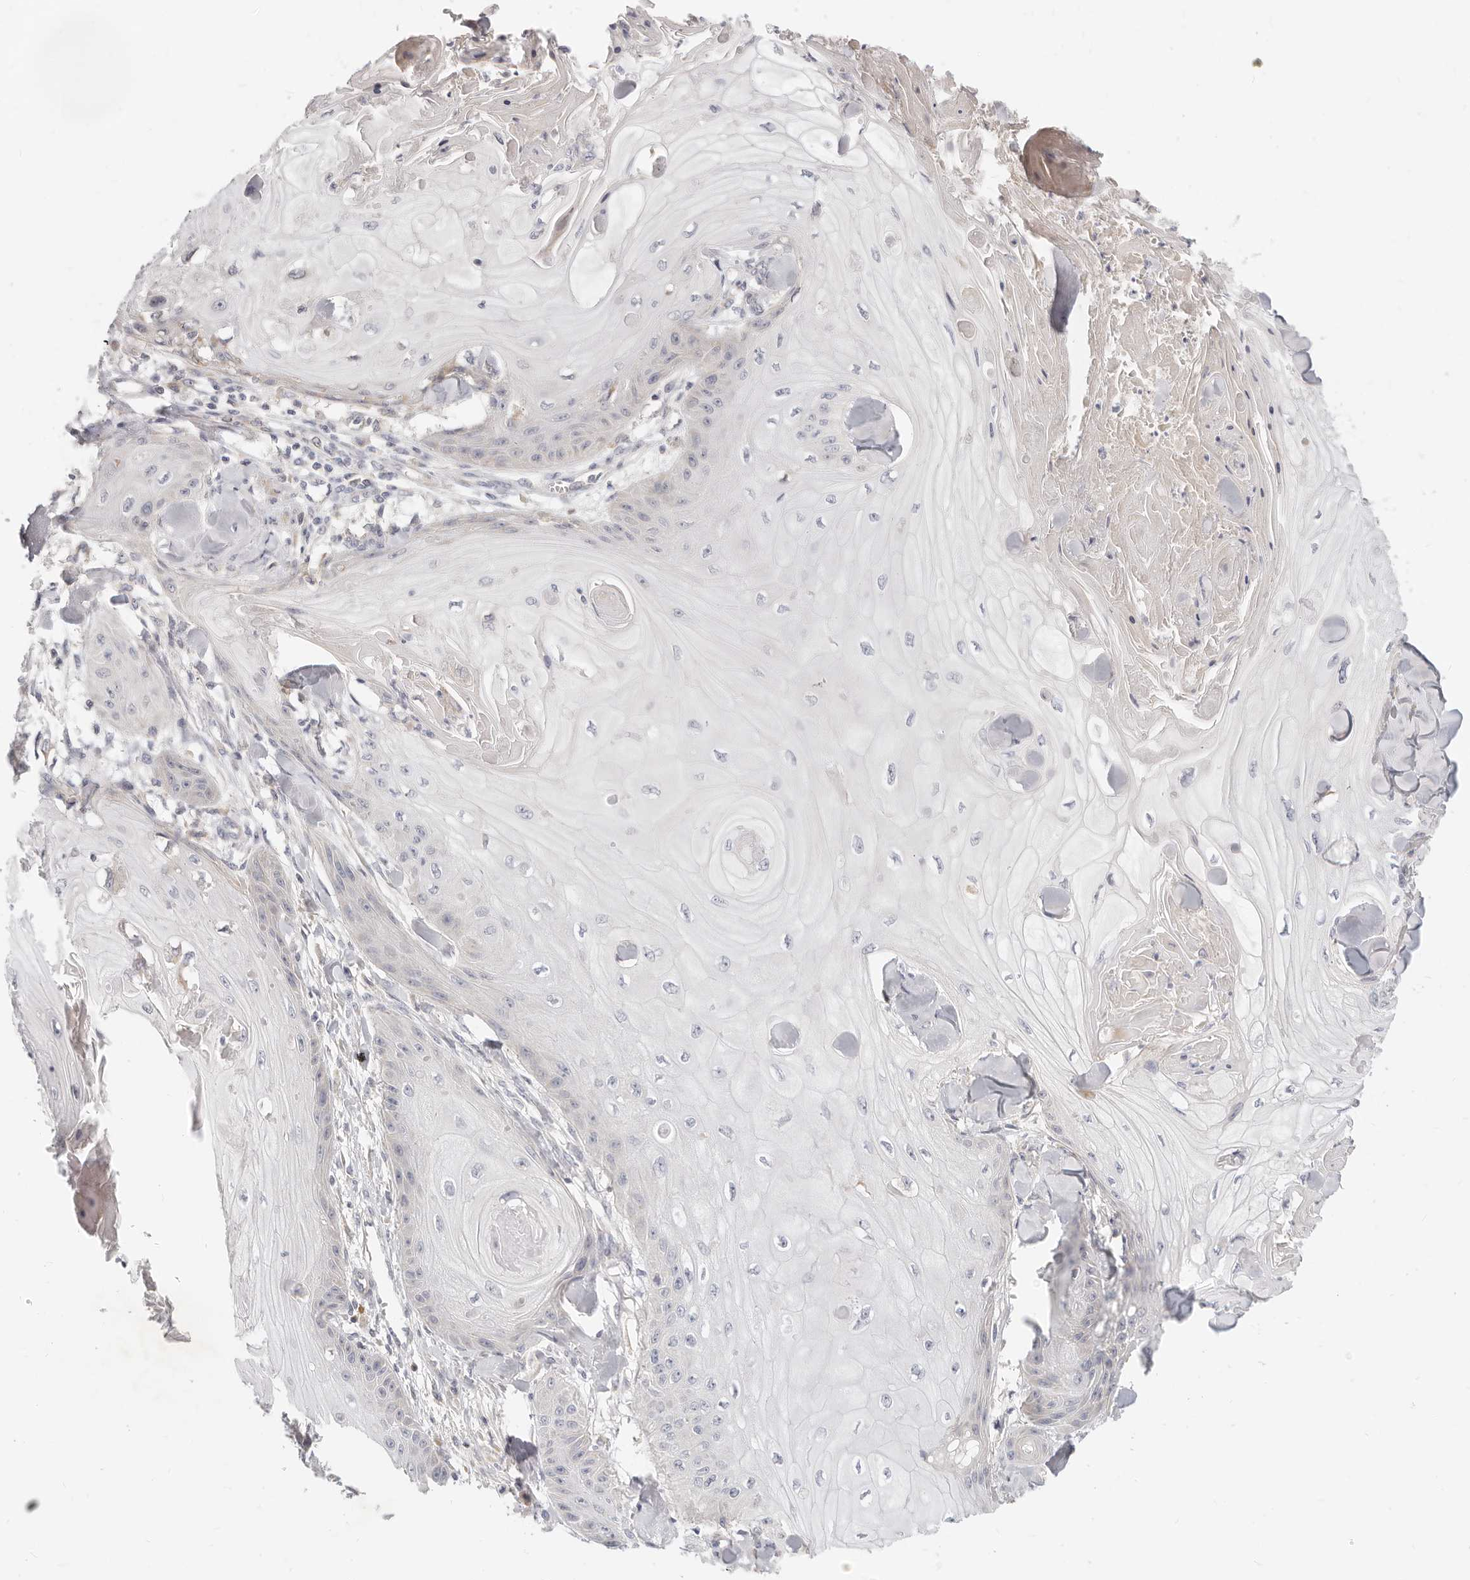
{"staining": {"intensity": "negative", "quantity": "none", "location": "none"}, "tissue": "skin cancer", "cell_type": "Tumor cells", "image_type": "cancer", "snomed": [{"axis": "morphology", "description": "Squamous cell carcinoma, NOS"}, {"axis": "topography", "description": "Skin"}], "caption": "Photomicrograph shows no protein positivity in tumor cells of skin cancer (squamous cell carcinoma) tissue.", "gene": "TFB2M", "patient": {"sex": "male", "age": 74}}